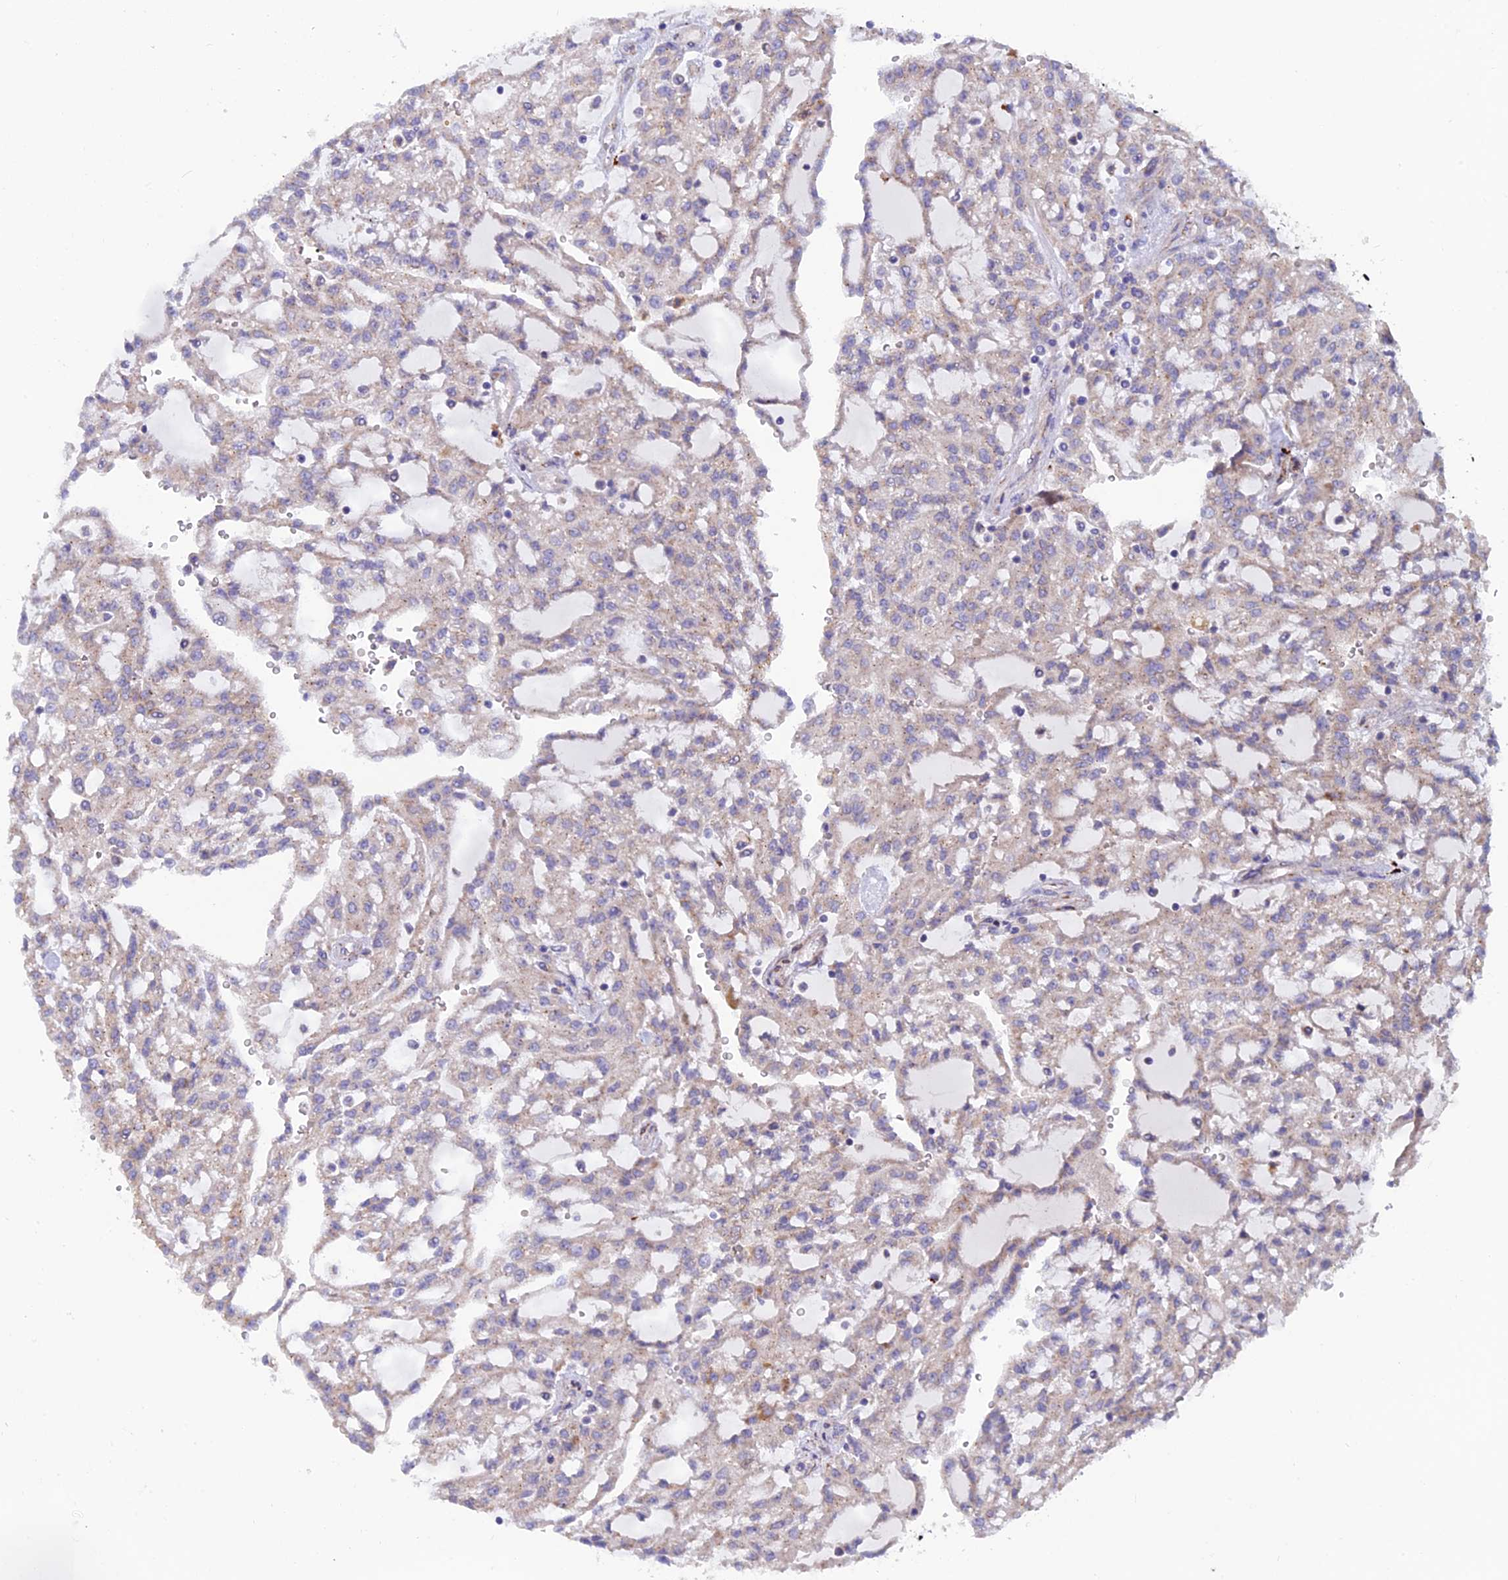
{"staining": {"intensity": "negative", "quantity": "none", "location": "none"}, "tissue": "renal cancer", "cell_type": "Tumor cells", "image_type": "cancer", "snomed": [{"axis": "morphology", "description": "Adenocarcinoma, NOS"}, {"axis": "topography", "description": "Kidney"}], "caption": "This is an immunohistochemistry (IHC) image of renal cancer (adenocarcinoma). There is no staining in tumor cells.", "gene": "ETFDH", "patient": {"sex": "male", "age": 63}}